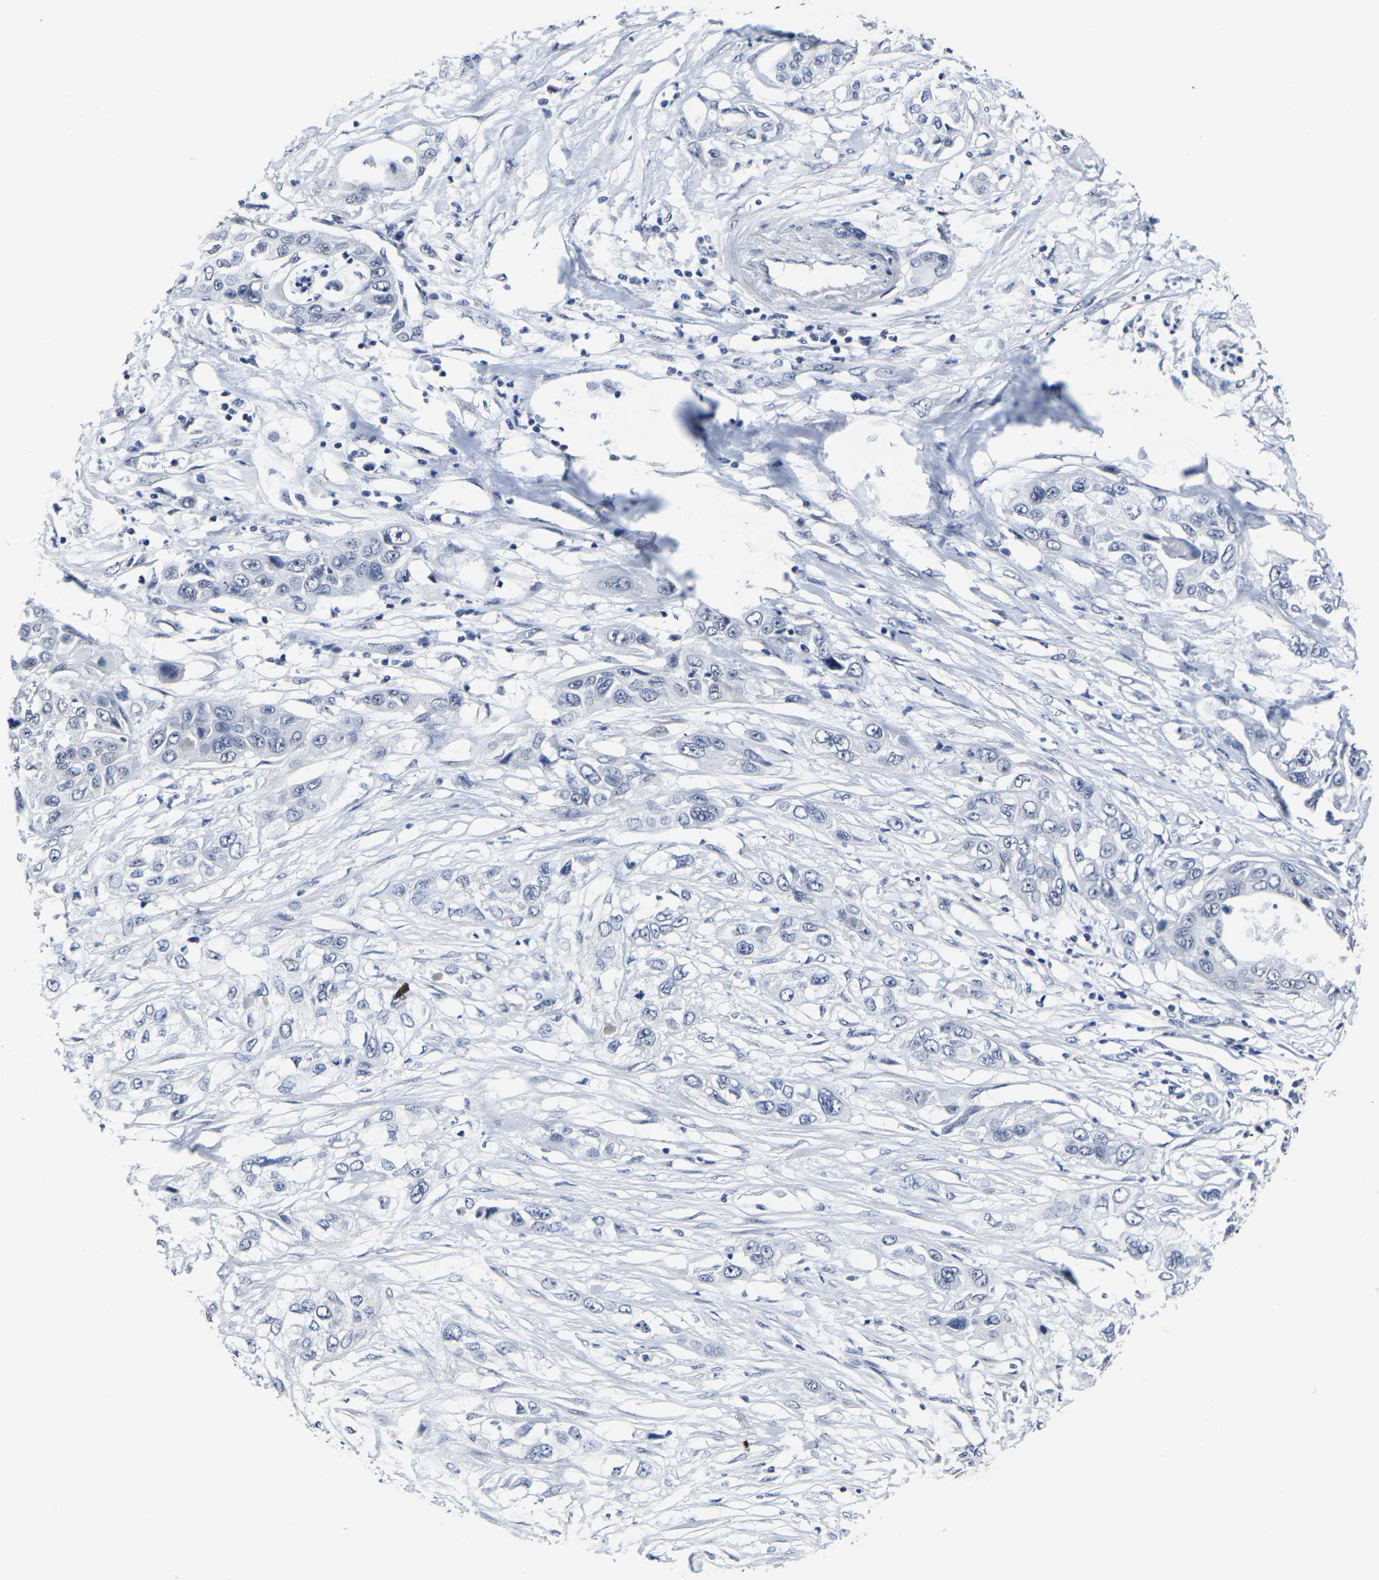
{"staining": {"intensity": "negative", "quantity": "none", "location": "none"}, "tissue": "pancreatic cancer", "cell_type": "Tumor cells", "image_type": "cancer", "snomed": [{"axis": "morphology", "description": "Adenocarcinoma, NOS"}, {"axis": "topography", "description": "Pancreas"}], "caption": "Human pancreatic adenocarcinoma stained for a protein using immunohistochemistry exhibits no staining in tumor cells.", "gene": "MSANTD4", "patient": {"sex": "female", "age": 70}}